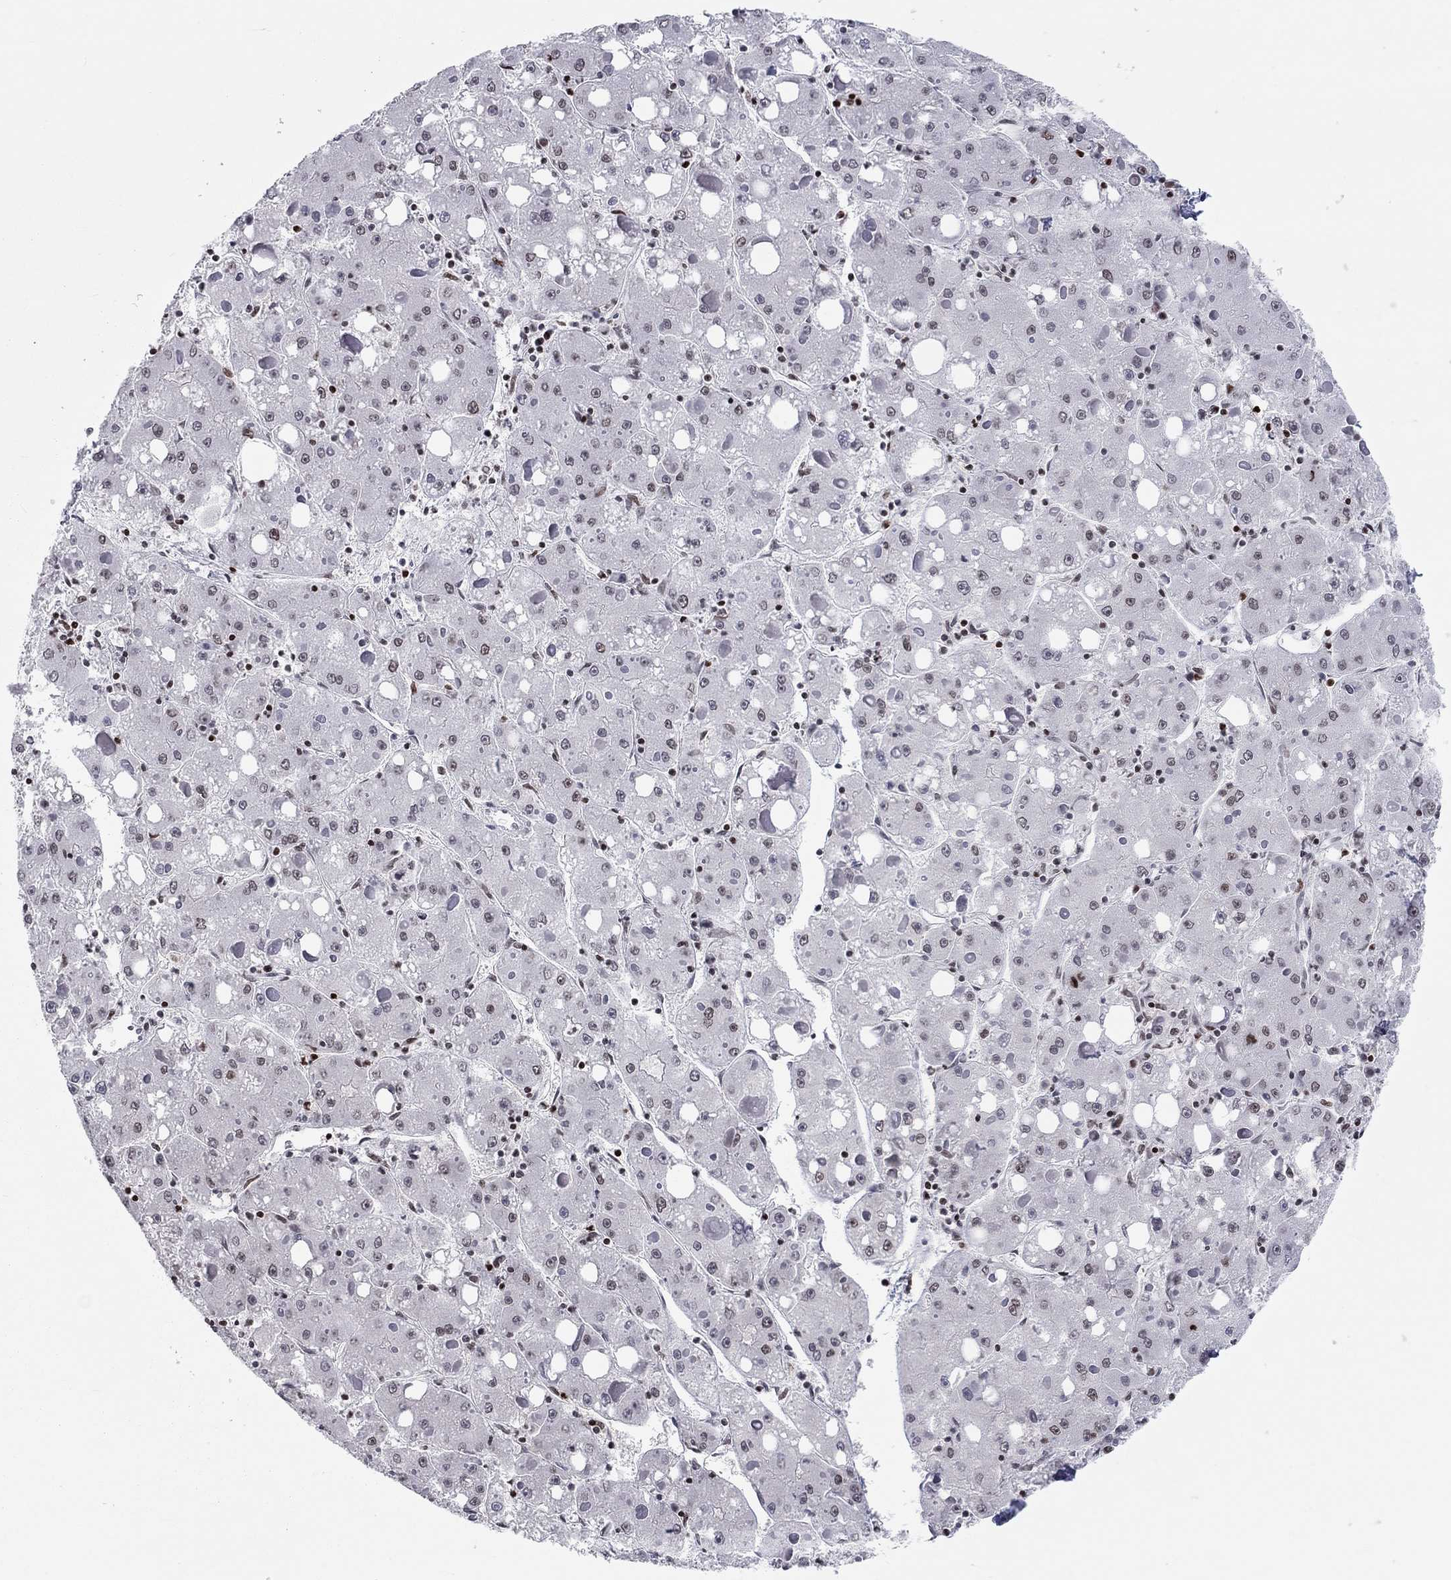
{"staining": {"intensity": "negative", "quantity": "none", "location": "none"}, "tissue": "liver cancer", "cell_type": "Tumor cells", "image_type": "cancer", "snomed": [{"axis": "morphology", "description": "Carcinoma, Hepatocellular, NOS"}, {"axis": "topography", "description": "Liver"}], "caption": "High power microscopy image of an immunohistochemistry histopathology image of liver cancer (hepatocellular carcinoma), revealing no significant positivity in tumor cells. Brightfield microscopy of IHC stained with DAB (3,3'-diaminobenzidine) (brown) and hematoxylin (blue), captured at high magnification.", "gene": "H2AX", "patient": {"sex": "male", "age": 73}}